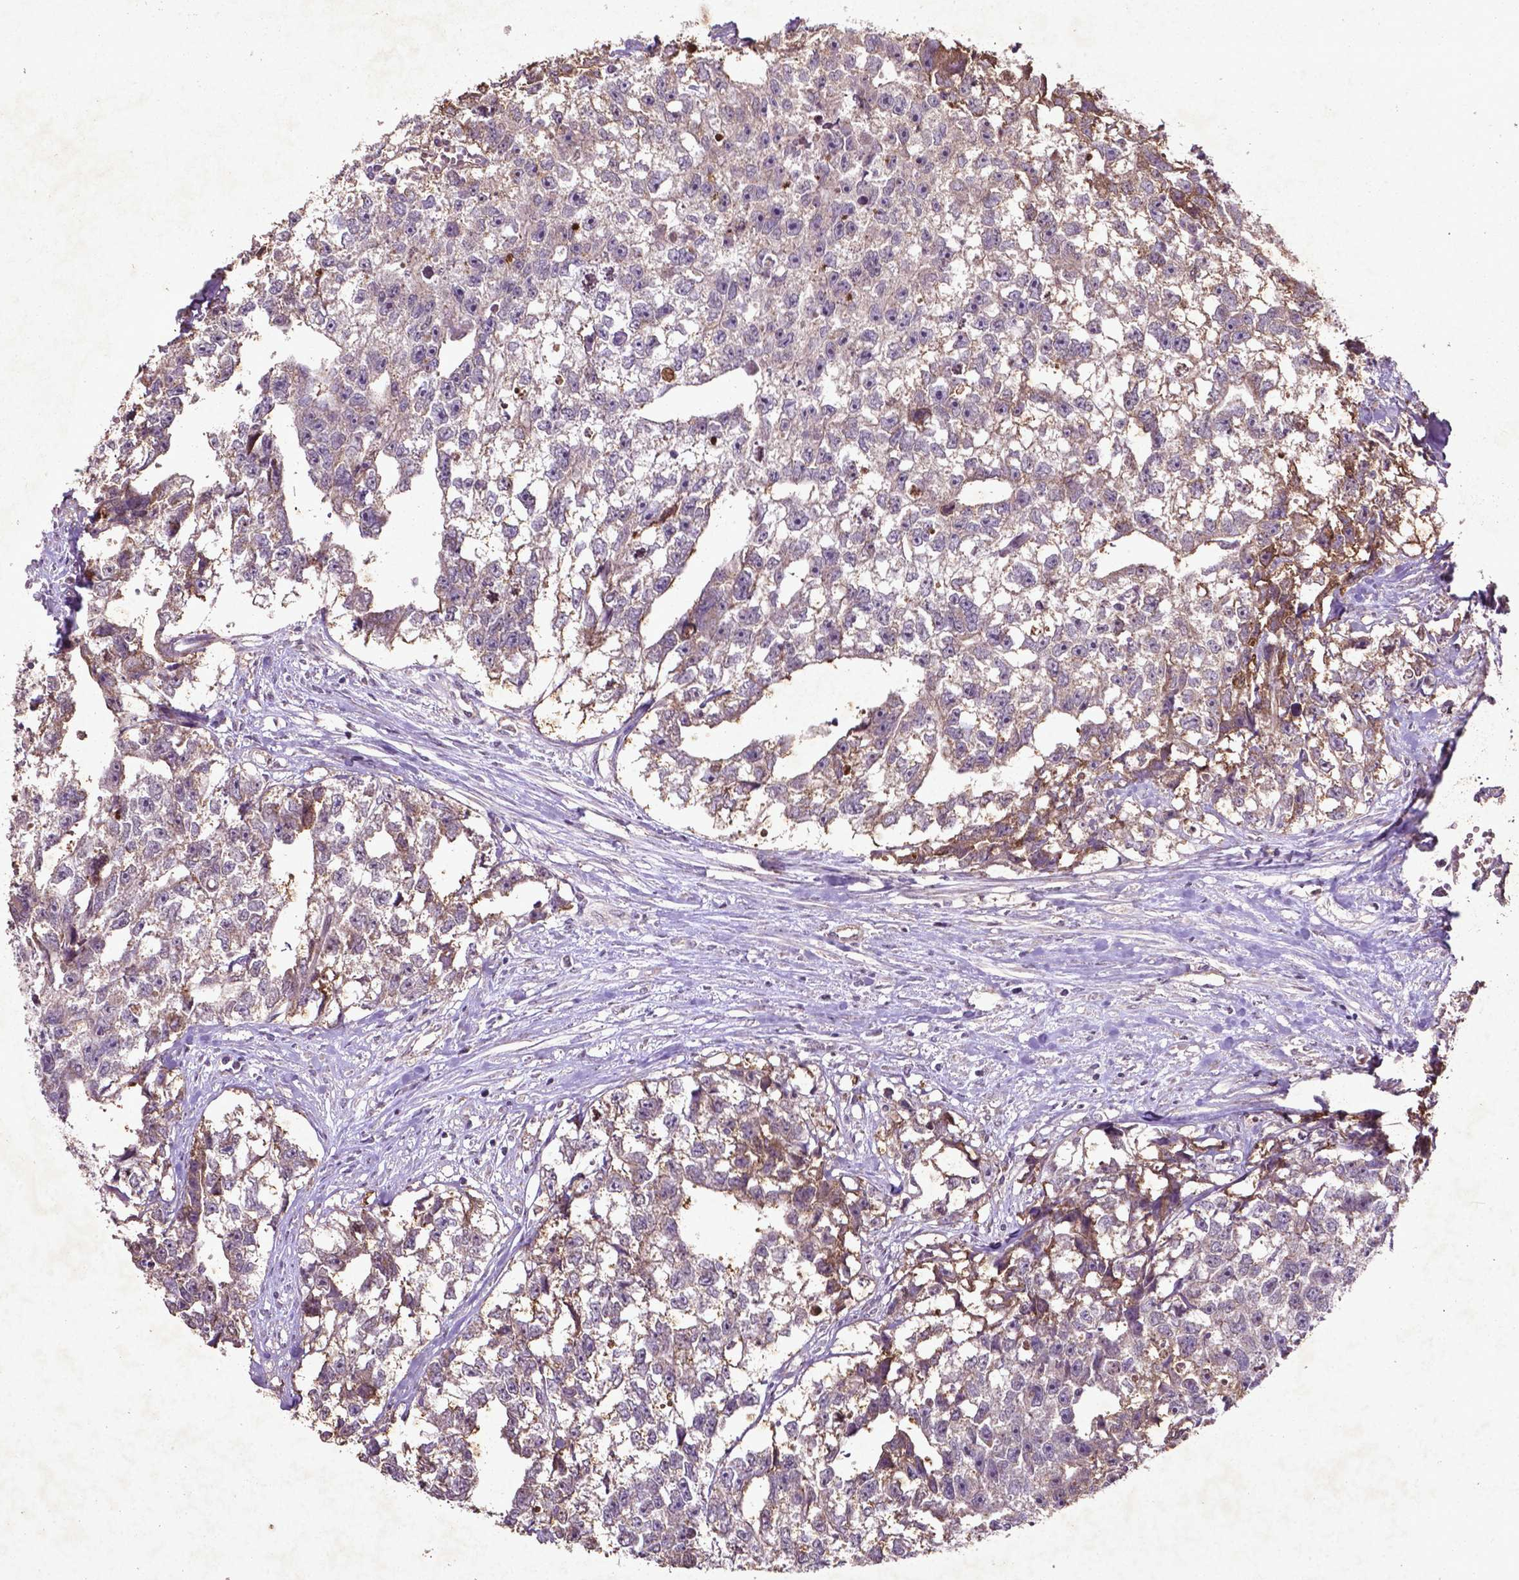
{"staining": {"intensity": "weak", "quantity": "25%-75%", "location": "cytoplasmic/membranous"}, "tissue": "testis cancer", "cell_type": "Tumor cells", "image_type": "cancer", "snomed": [{"axis": "morphology", "description": "Carcinoma, Embryonal, NOS"}, {"axis": "morphology", "description": "Teratoma, malignant, NOS"}, {"axis": "topography", "description": "Testis"}], "caption": "IHC (DAB) staining of human testis cancer demonstrates weak cytoplasmic/membranous protein positivity in about 25%-75% of tumor cells. The staining was performed using DAB, with brown indicating positive protein expression. Nuclei are stained blue with hematoxylin.", "gene": "MTOR", "patient": {"sex": "male", "age": 44}}